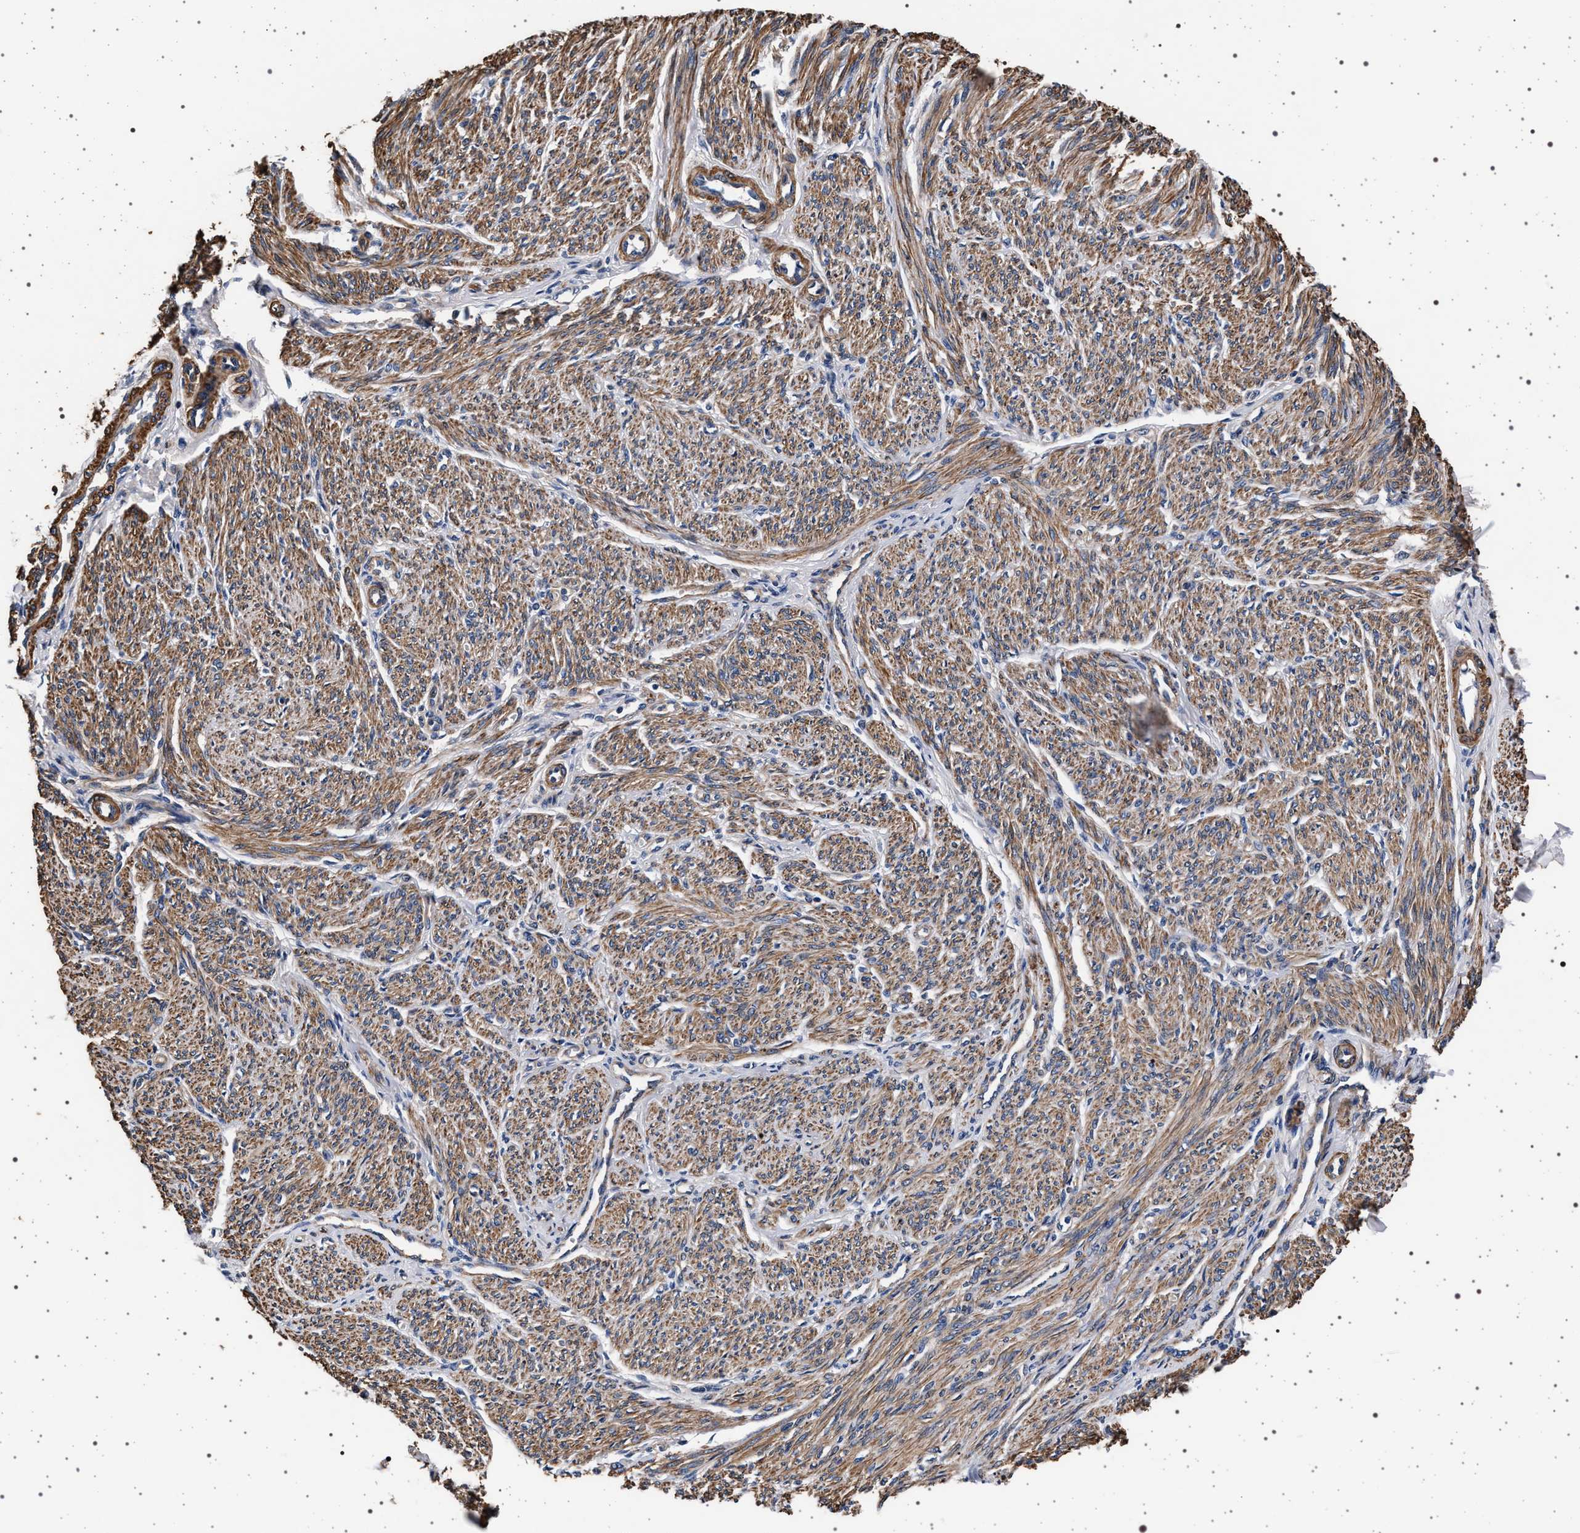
{"staining": {"intensity": "moderate", "quantity": ">75%", "location": "cytoplasmic/membranous"}, "tissue": "smooth muscle", "cell_type": "Smooth muscle cells", "image_type": "normal", "snomed": [{"axis": "morphology", "description": "Normal tissue, NOS"}, {"axis": "topography", "description": "Smooth muscle"}], "caption": "DAB (3,3'-diaminobenzidine) immunohistochemical staining of unremarkable human smooth muscle shows moderate cytoplasmic/membranous protein staining in approximately >75% of smooth muscle cells. The protein of interest is shown in brown color, while the nuclei are stained blue.", "gene": "KCNK6", "patient": {"sex": "female", "age": 65}}